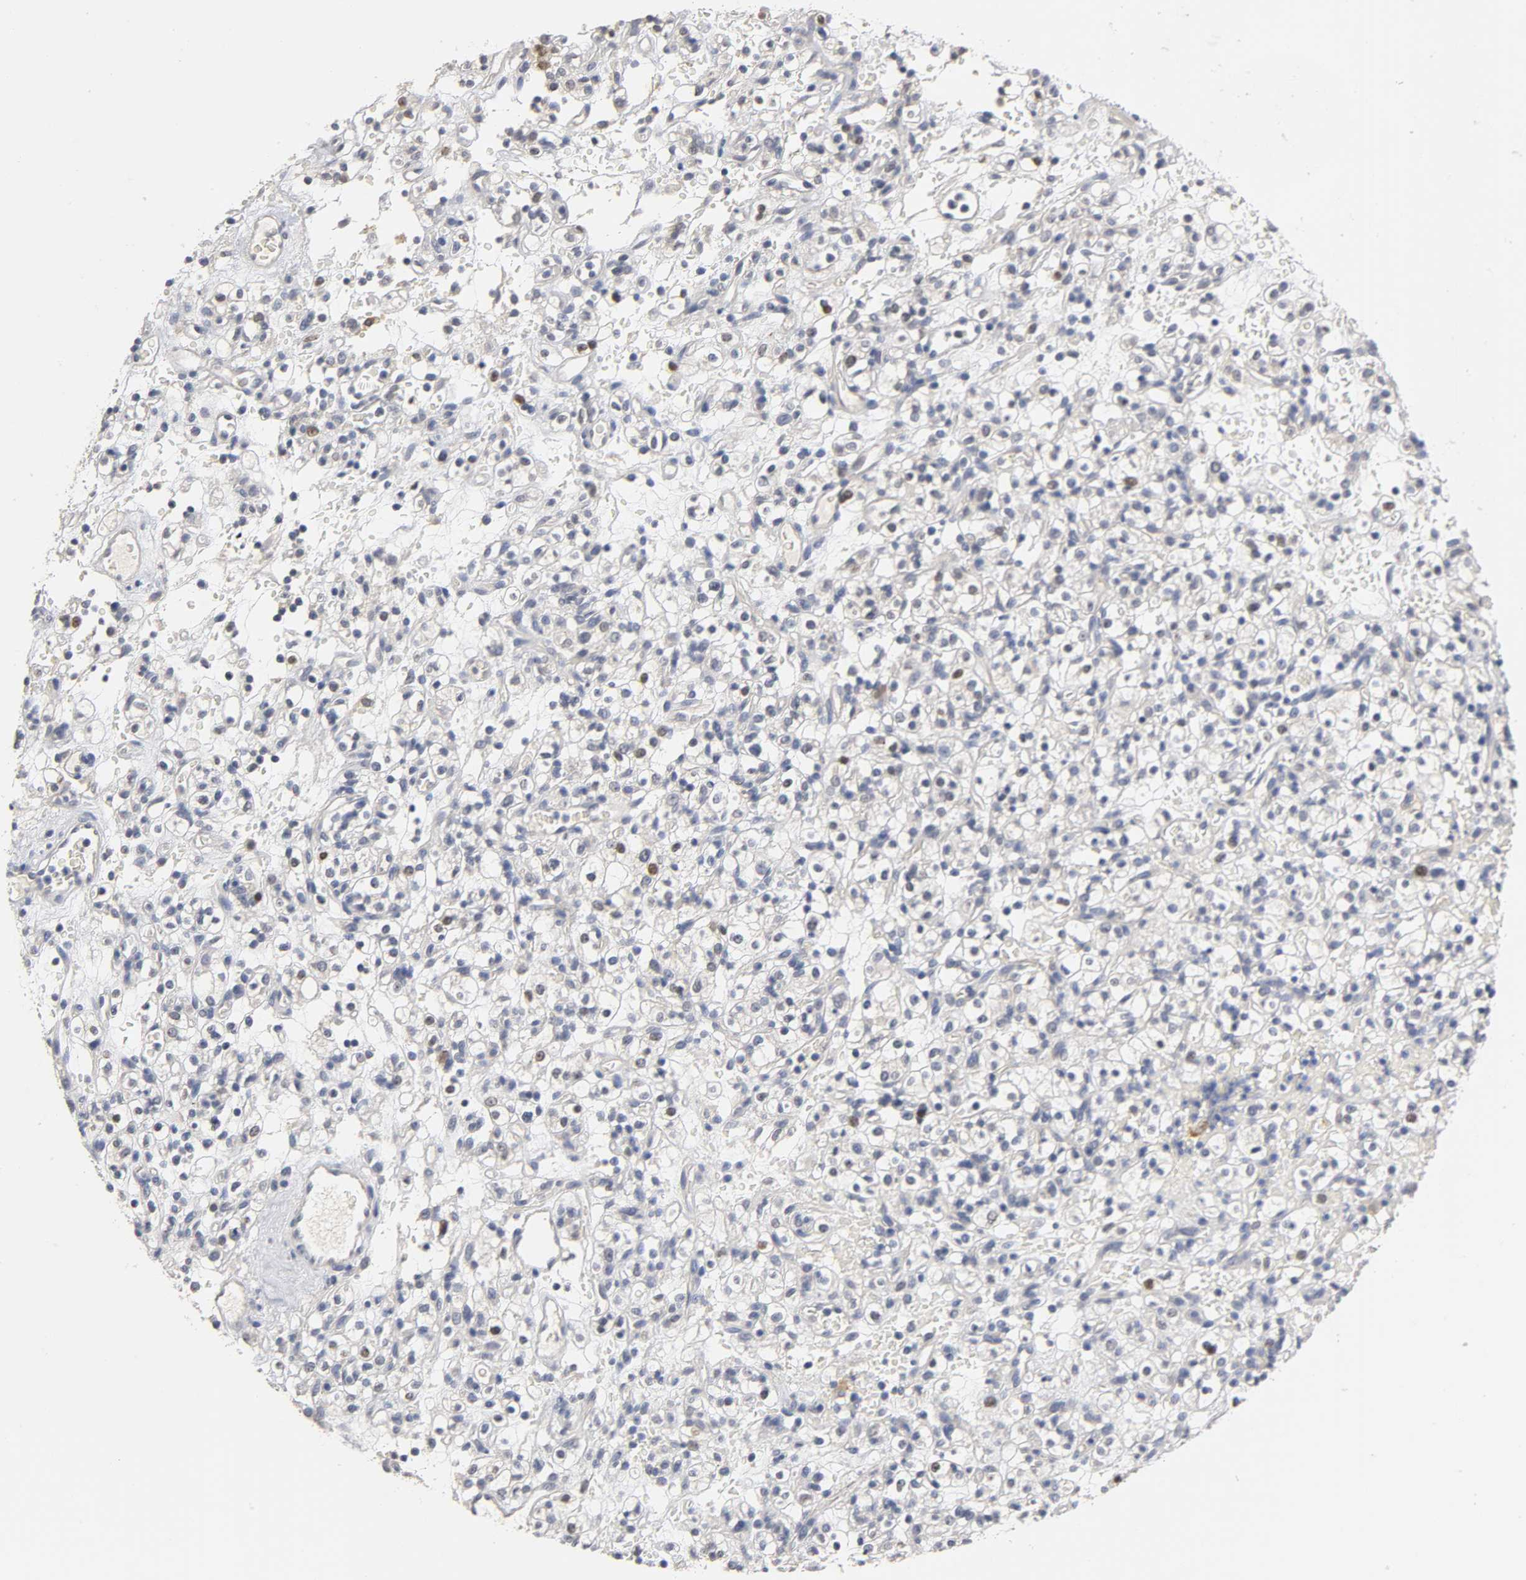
{"staining": {"intensity": "negative", "quantity": "none", "location": "none"}, "tissue": "renal cancer", "cell_type": "Tumor cells", "image_type": "cancer", "snomed": [{"axis": "morphology", "description": "Normal tissue, NOS"}, {"axis": "morphology", "description": "Adenocarcinoma, NOS"}, {"axis": "topography", "description": "Kidney"}], "caption": "Tumor cells are negative for protein expression in human renal cancer (adenocarcinoma). (DAB immunohistochemistry with hematoxylin counter stain).", "gene": "OVOL1", "patient": {"sex": "female", "age": 72}}